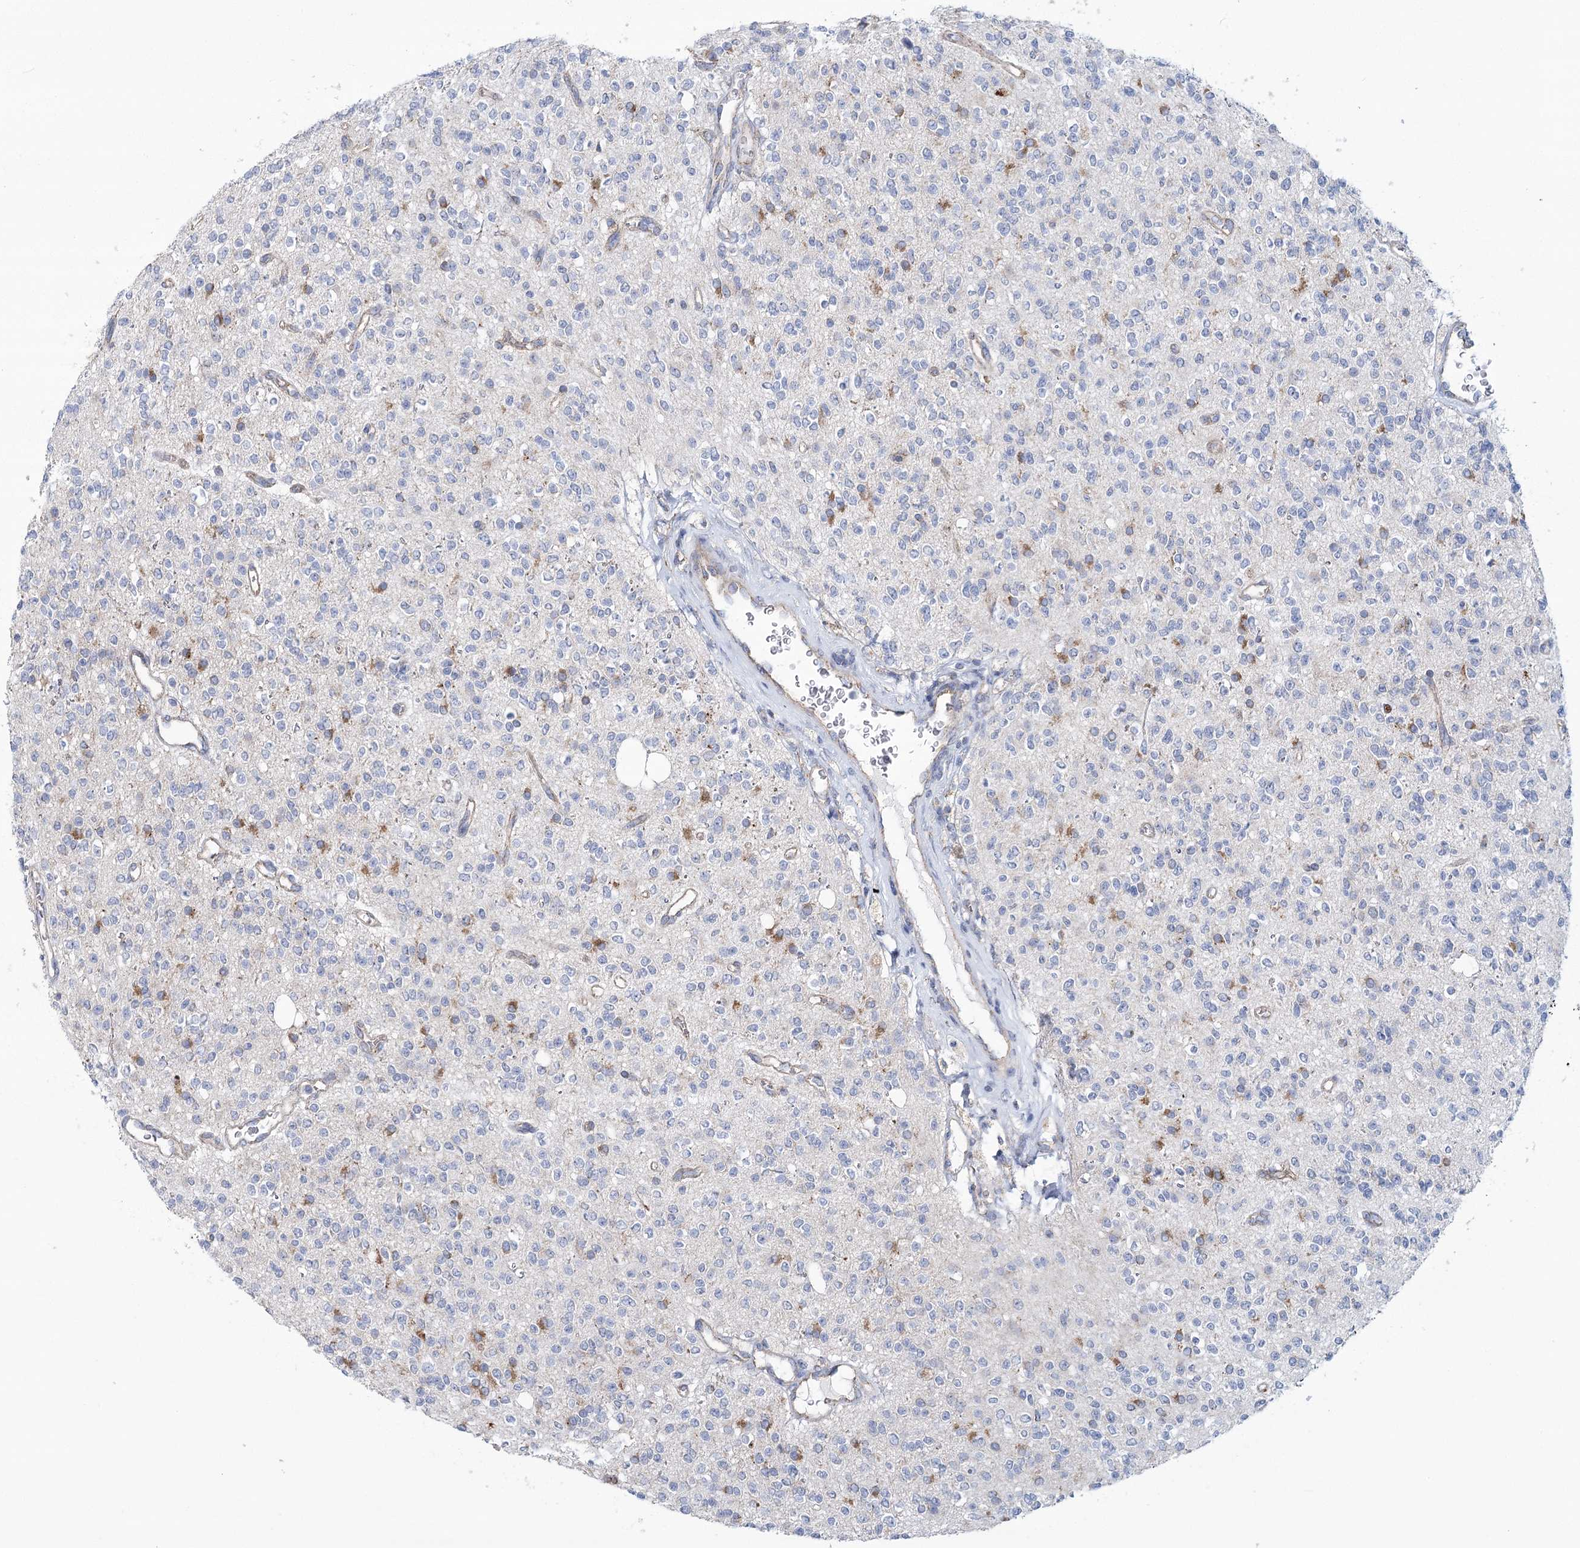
{"staining": {"intensity": "negative", "quantity": "none", "location": "none"}, "tissue": "glioma", "cell_type": "Tumor cells", "image_type": "cancer", "snomed": [{"axis": "morphology", "description": "Glioma, malignant, High grade"}, {"axis": "topography", "description": "Brain"}], "caption": "Immunohistochemical staining of malignant glioma (high-grade) displays no significant positivity in tumor cells. (DAB (3,3'-diaminobenzidine) IHC, high magnification).", "gene": "SNX7", "patient": {"sex": "male", "age": 34}}